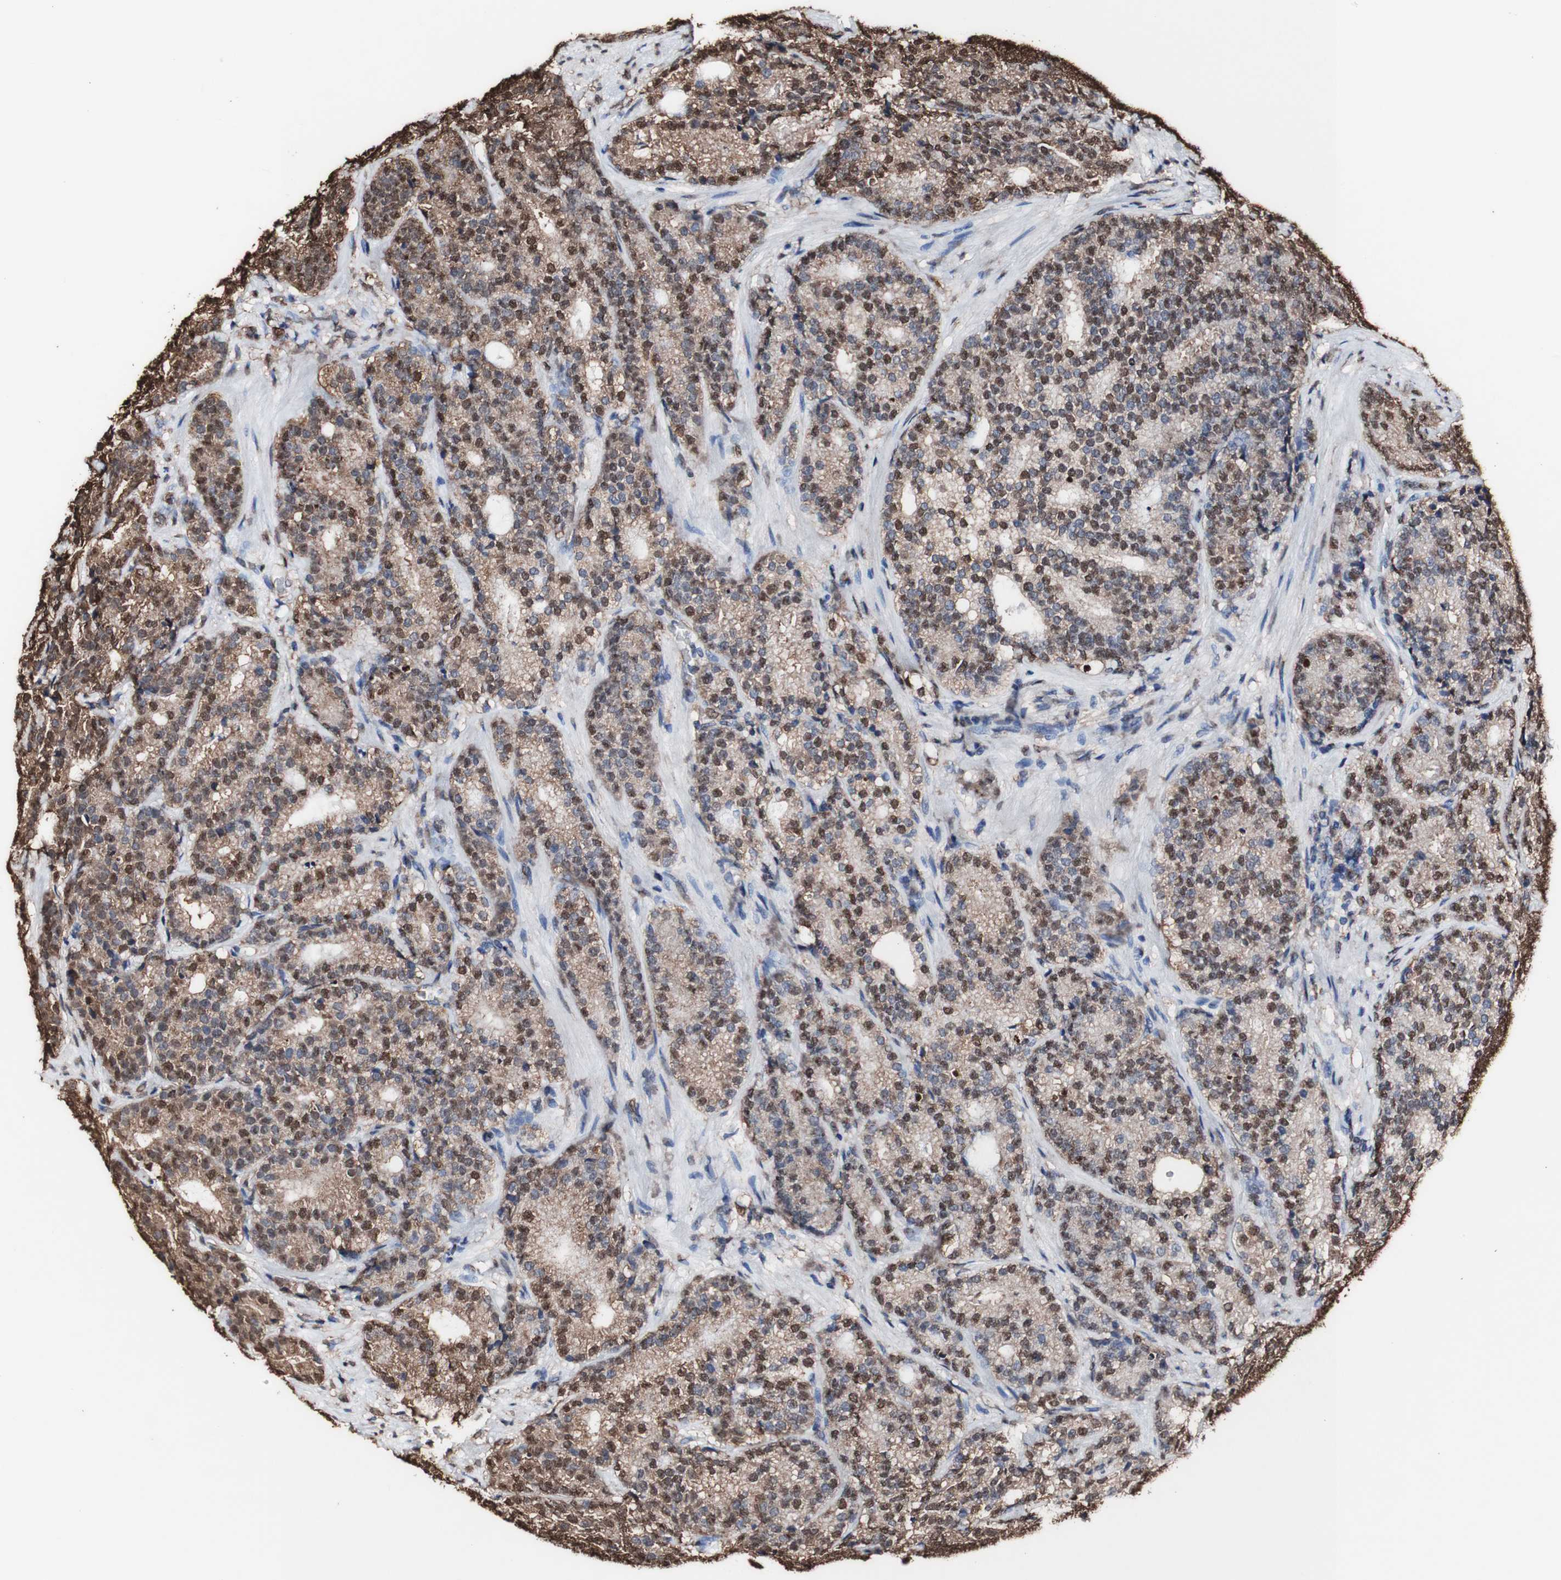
{"staining": {"intensity": "strong", "quantity": "25%-75%", "location": "cytoplasmic/membranous,nuclear"}, "tissue": "prostate cancer", "cell_type": "Tumor cells", "image_type": "cancer", "snomed": [{"axis": "morphology", "description": "Adenocarcinoma, High grade"}, {"axis": "topography", "description": "Prostate"}], "caption": "Approximately 25%-75% of tumor cells in human prostate high-grade adenocarcinoma reveal strong cytoplasmic/membranous and nuclear protein staining as visualized by brown immunohistochemical staining.", "gene": "PIDD1", "patient": {"sex": "male", "age": 61}}